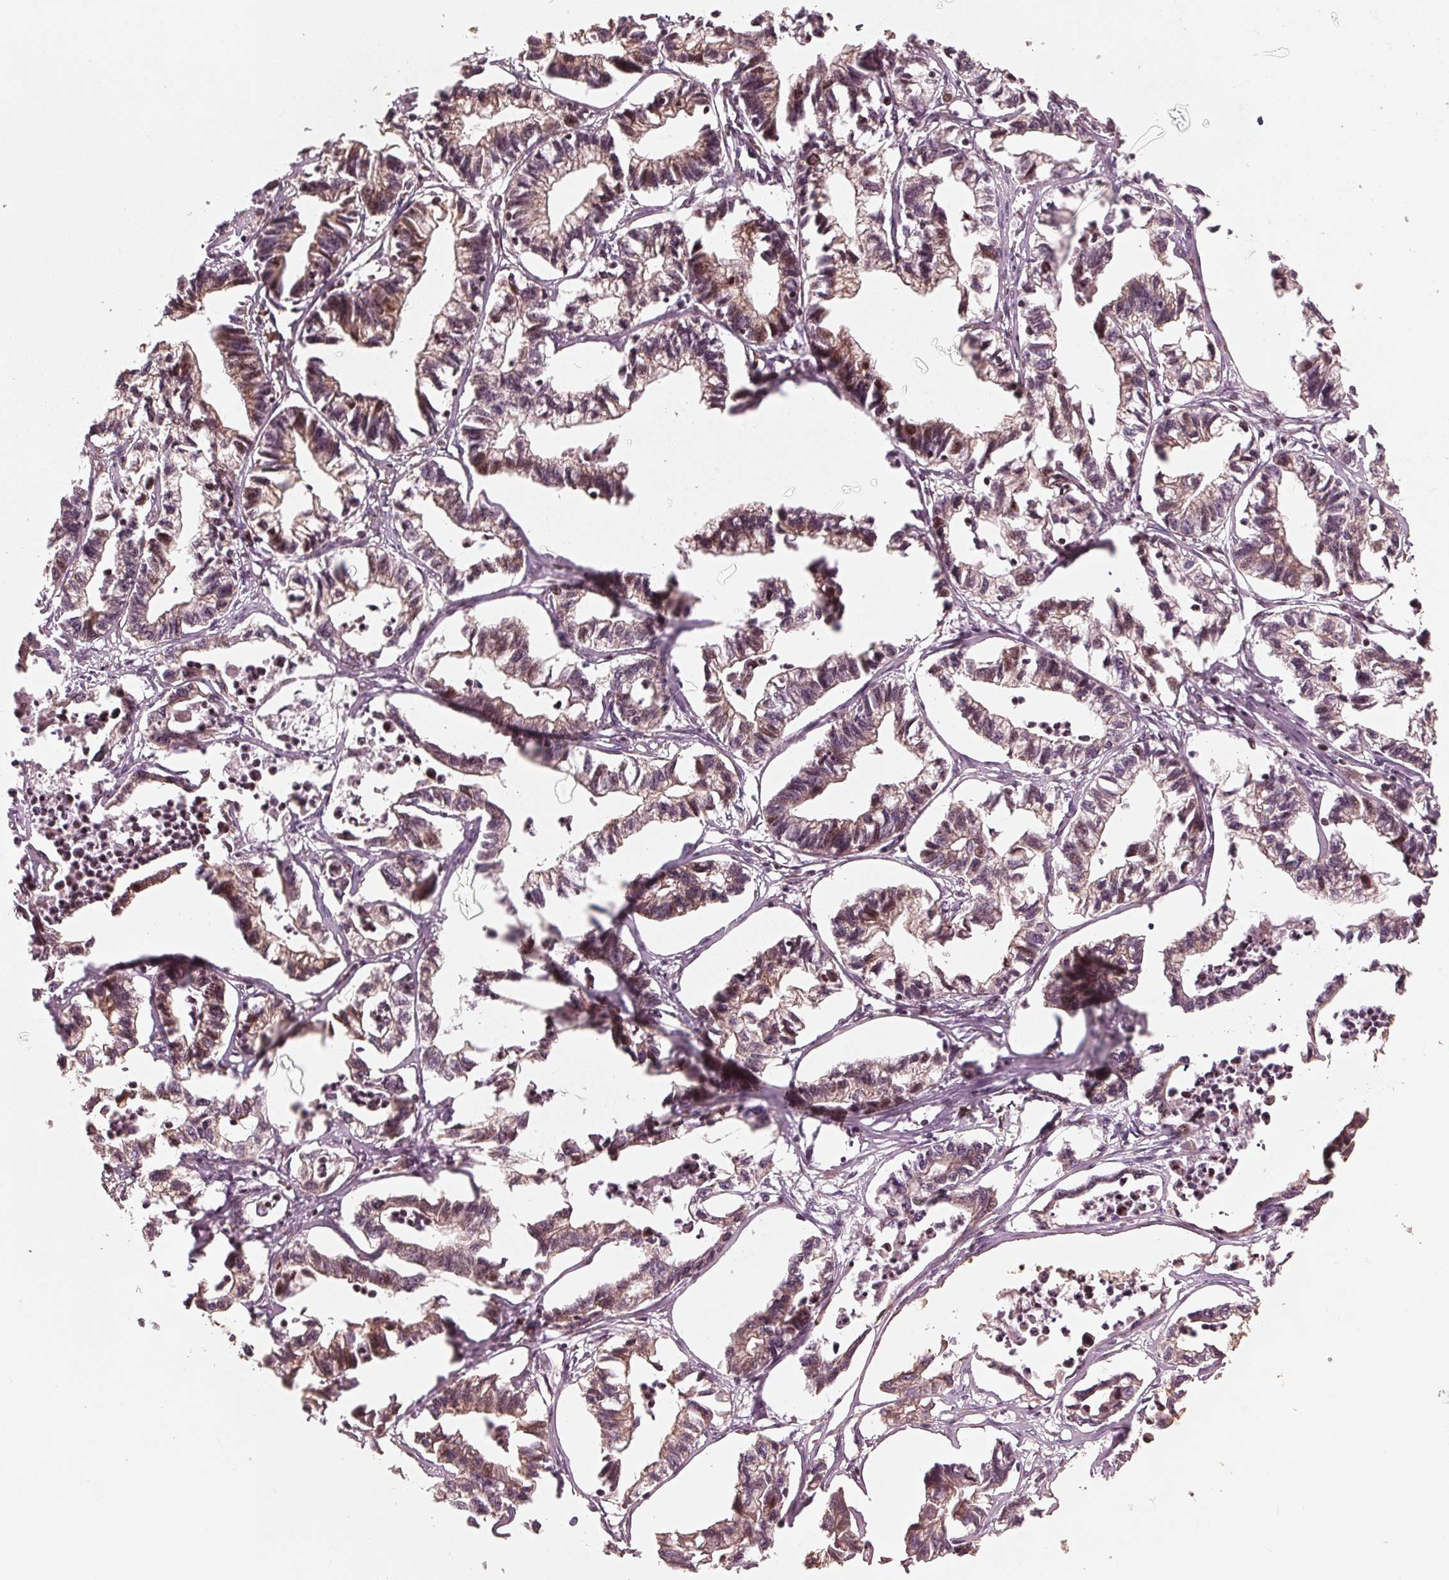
{"staining": {"intensity": "weak", "quantity": ">75%", "location": "cytoplasmic/membranous"}, "tissue": "stomach cancer", "cell_type": "Tumor cells", "image_type": "cancer", "snomed": [{"axis": "morphology", "description": "Adenocarcinoma, NOS"}, {"axis": "topography", "description": "Stomach"}], "caption": "Tumor cells show weak cytoplasmic/membranous positivity in approximately >75% of cells in stomach cancer (adenocarcinoma).", "gene": "CMIP", "patient": {"sex": "male", "age": 83}}